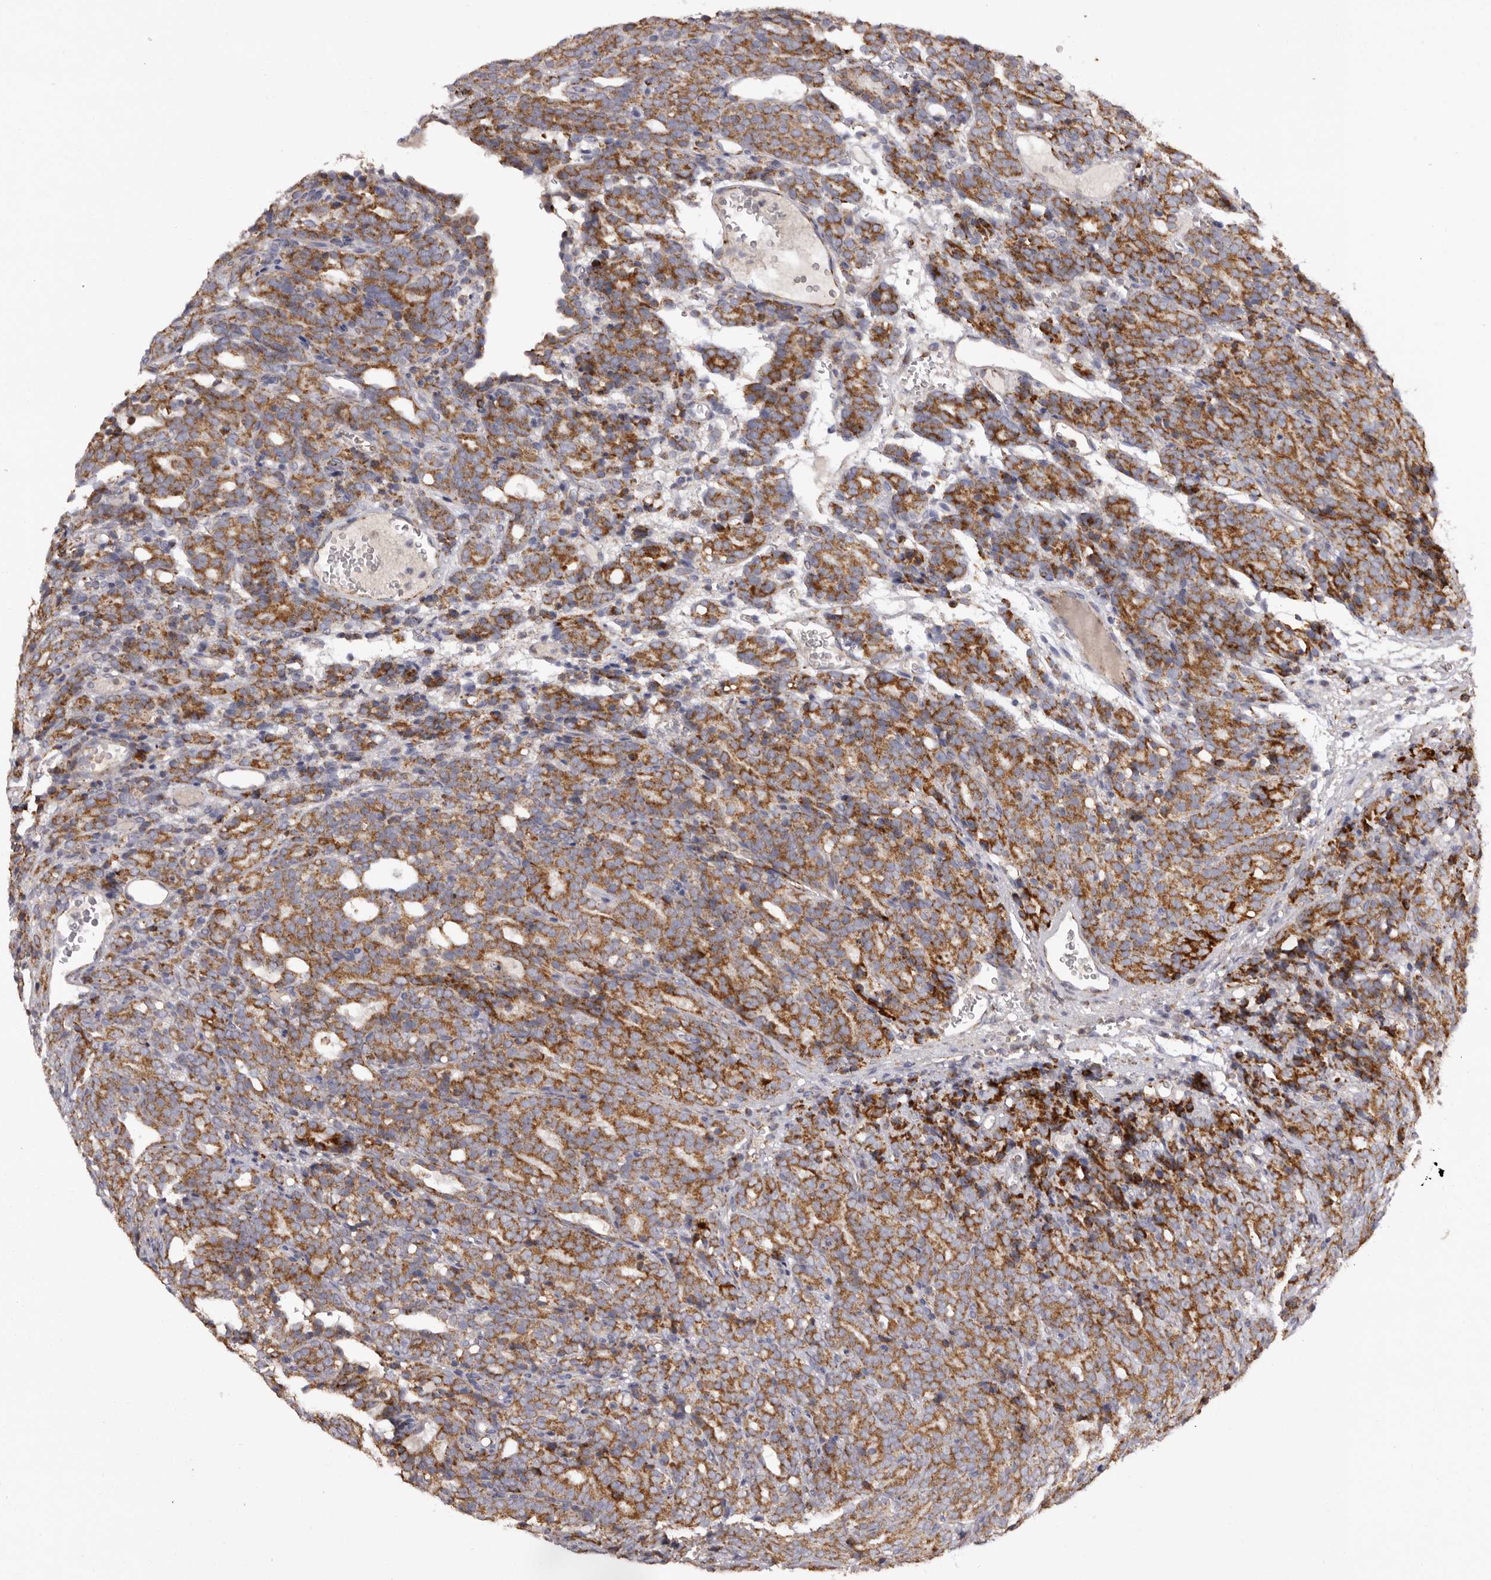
{"staining": {"intensity": "moderate", "quantity": ">75%", "location": "cytoplasmic/membranous"}, "tissue": "prostate cancer", "cell_type": "Tumor cells", "image_type": "cancer", "snomed": [{"axis": "morphology", "description": "Adenocarcinoma, High grade"}, {"axis": "topography", "description": "Prostate"}], "caption": "IHC image of neoplastic tissue: human prostate adenocarcinoma (high-grade) stained using IHC displays medium levels of moderate protein expression localized specifically in the cytoplasmic/membranous of tumor cells, appearing as a cytoplasmic/membranous brown color.", "gene": "MECR", "patient": {"sex": "male", "age": 62}}